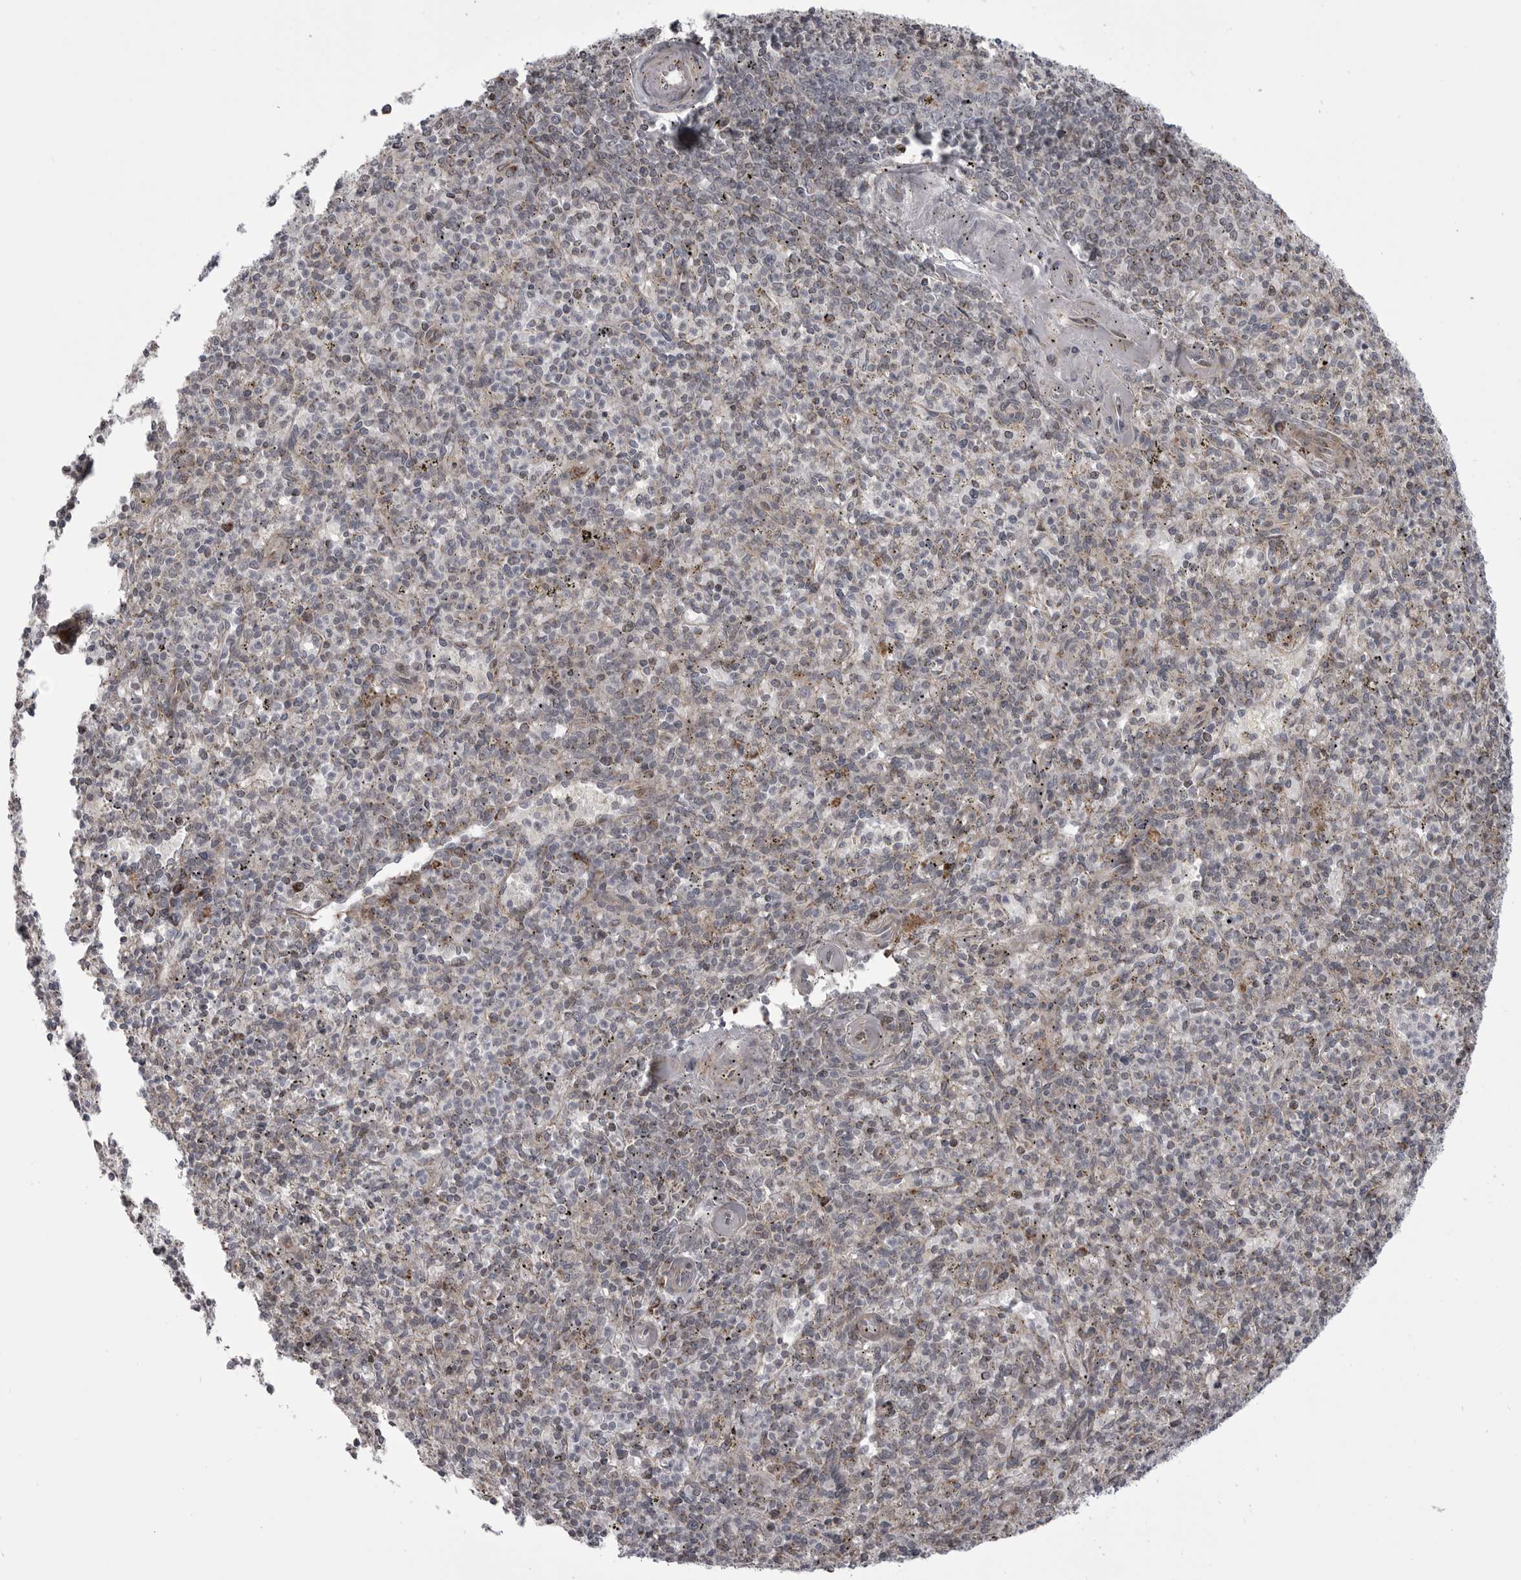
{"staining": {"intensity": "weak", "quantity": "25%-75%", "location": "cytoplasmic/membranous"}, "tissue": "spleen", "cell_type": "Cells in red pulp", "image_type": "normal", "snomed": [{"axis": "morphology", "description": "Normal tissue, NOS"}, {"axis": "topography", "description": "Spleen"}], "caption": "Spleen stained with DAB immunohistochemistry (IHC) displays low levels of weak cytoplasmic/membranous staining in approximately 25%-75% of cells in red pulp. (DAB = brown stain, brightfield microscopy at high magnification).", "gene": "TMPRSS11F", "patient": {"sex": "male", "age": 72}}